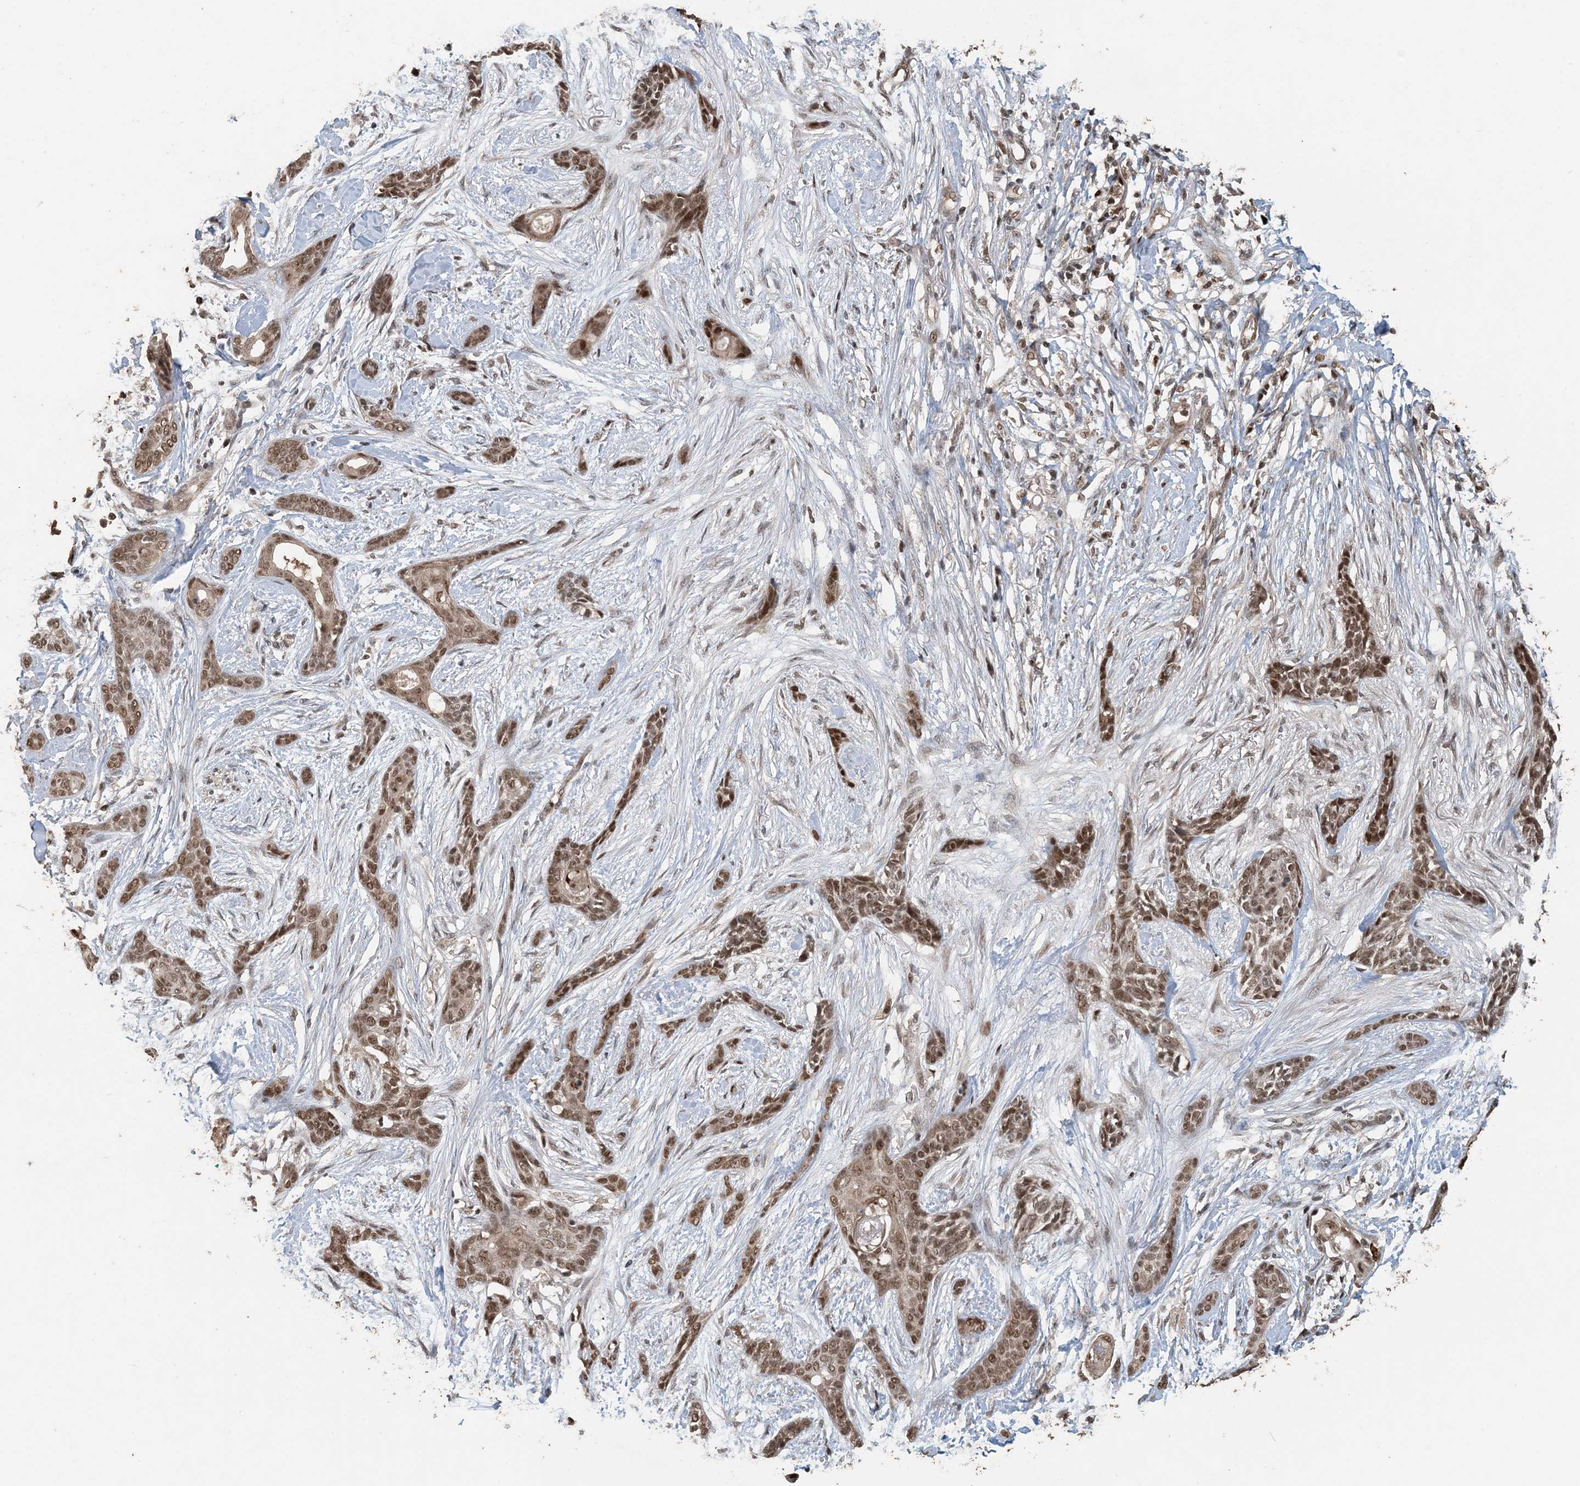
{"staining": {"intensity": "moderate", "quantity": ">75%", "location": "nuclear"}, "tissue": "skin cancer", "cell_type": "Tumor cells", "image_type": "cancer", "snomed": [{"axis": "morphology", "description": "Basal cell carcinoma"}, {"axis": "morphology", "description": "Adnexal tumor, benign"}, {"axis": "topography", "description": "Skin"}], "caption": "Skin cancer stained with DAB immunohistochemistry reveals medium levels of moderate nuclear positivity in about >75% of tumor cells.", "gene": "ATP13A2", "patient": {"sex": "female", "age": 42}}